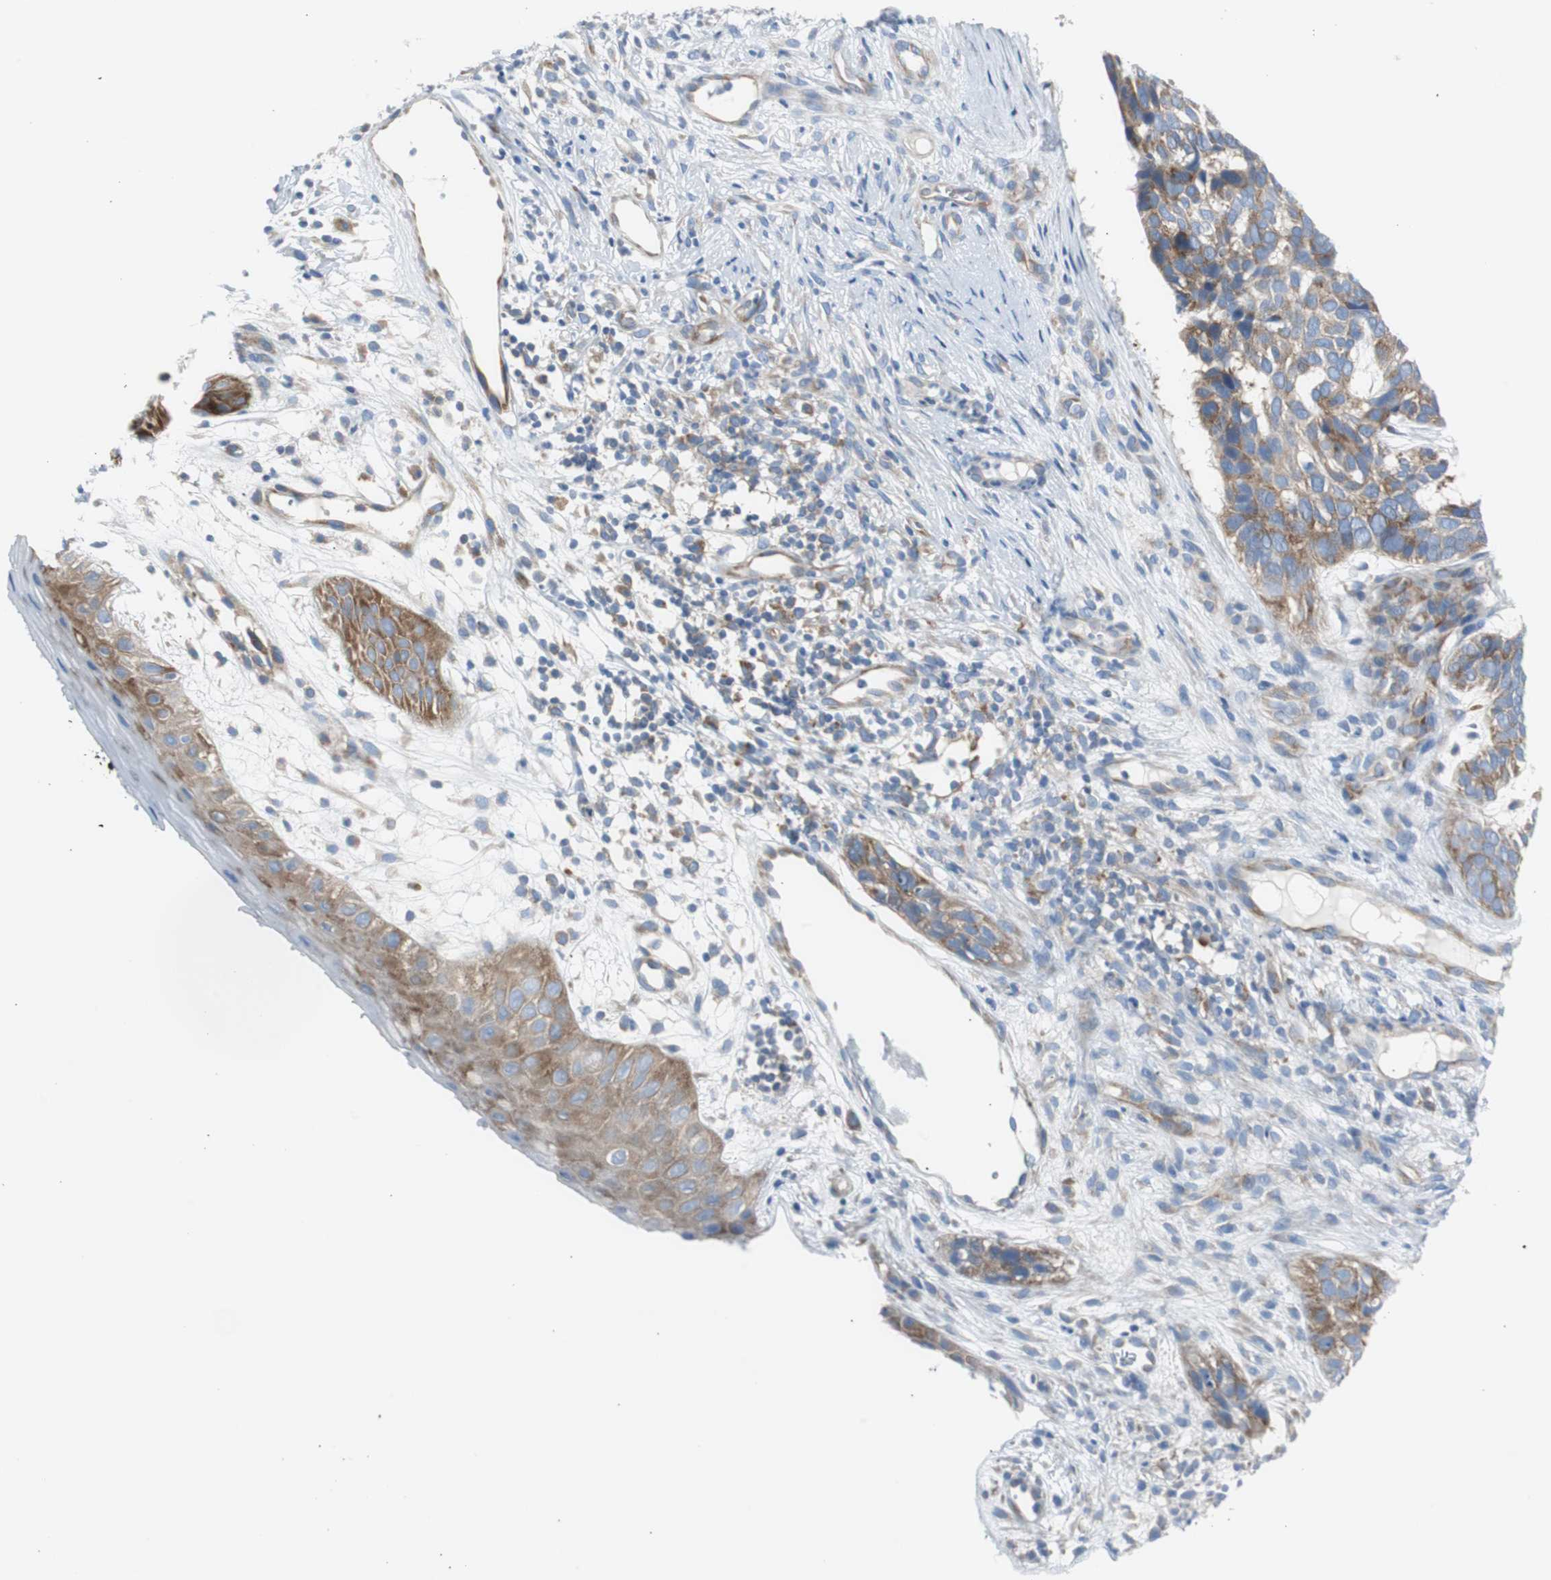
{"staining": {"intensity": "moderate", "quantity": ">75%", "location": "cytoplasmic/membranous"}, "tissue": "skin cancer", "cell_type": "Tumor cells", "image_type": "cancer", "snomed": [{"axis": "morphology", "description": "Basal cell carcinoma"}, {"axis": "topography", "description": "Skin"}], "caption": "Protein staining exhibits moderate cytoplasmic/membranous expression in approximately >75% of tumor cells in skin cancer.", "gene": "RPS12", "patient": {"sex": "male", "age": 87}}